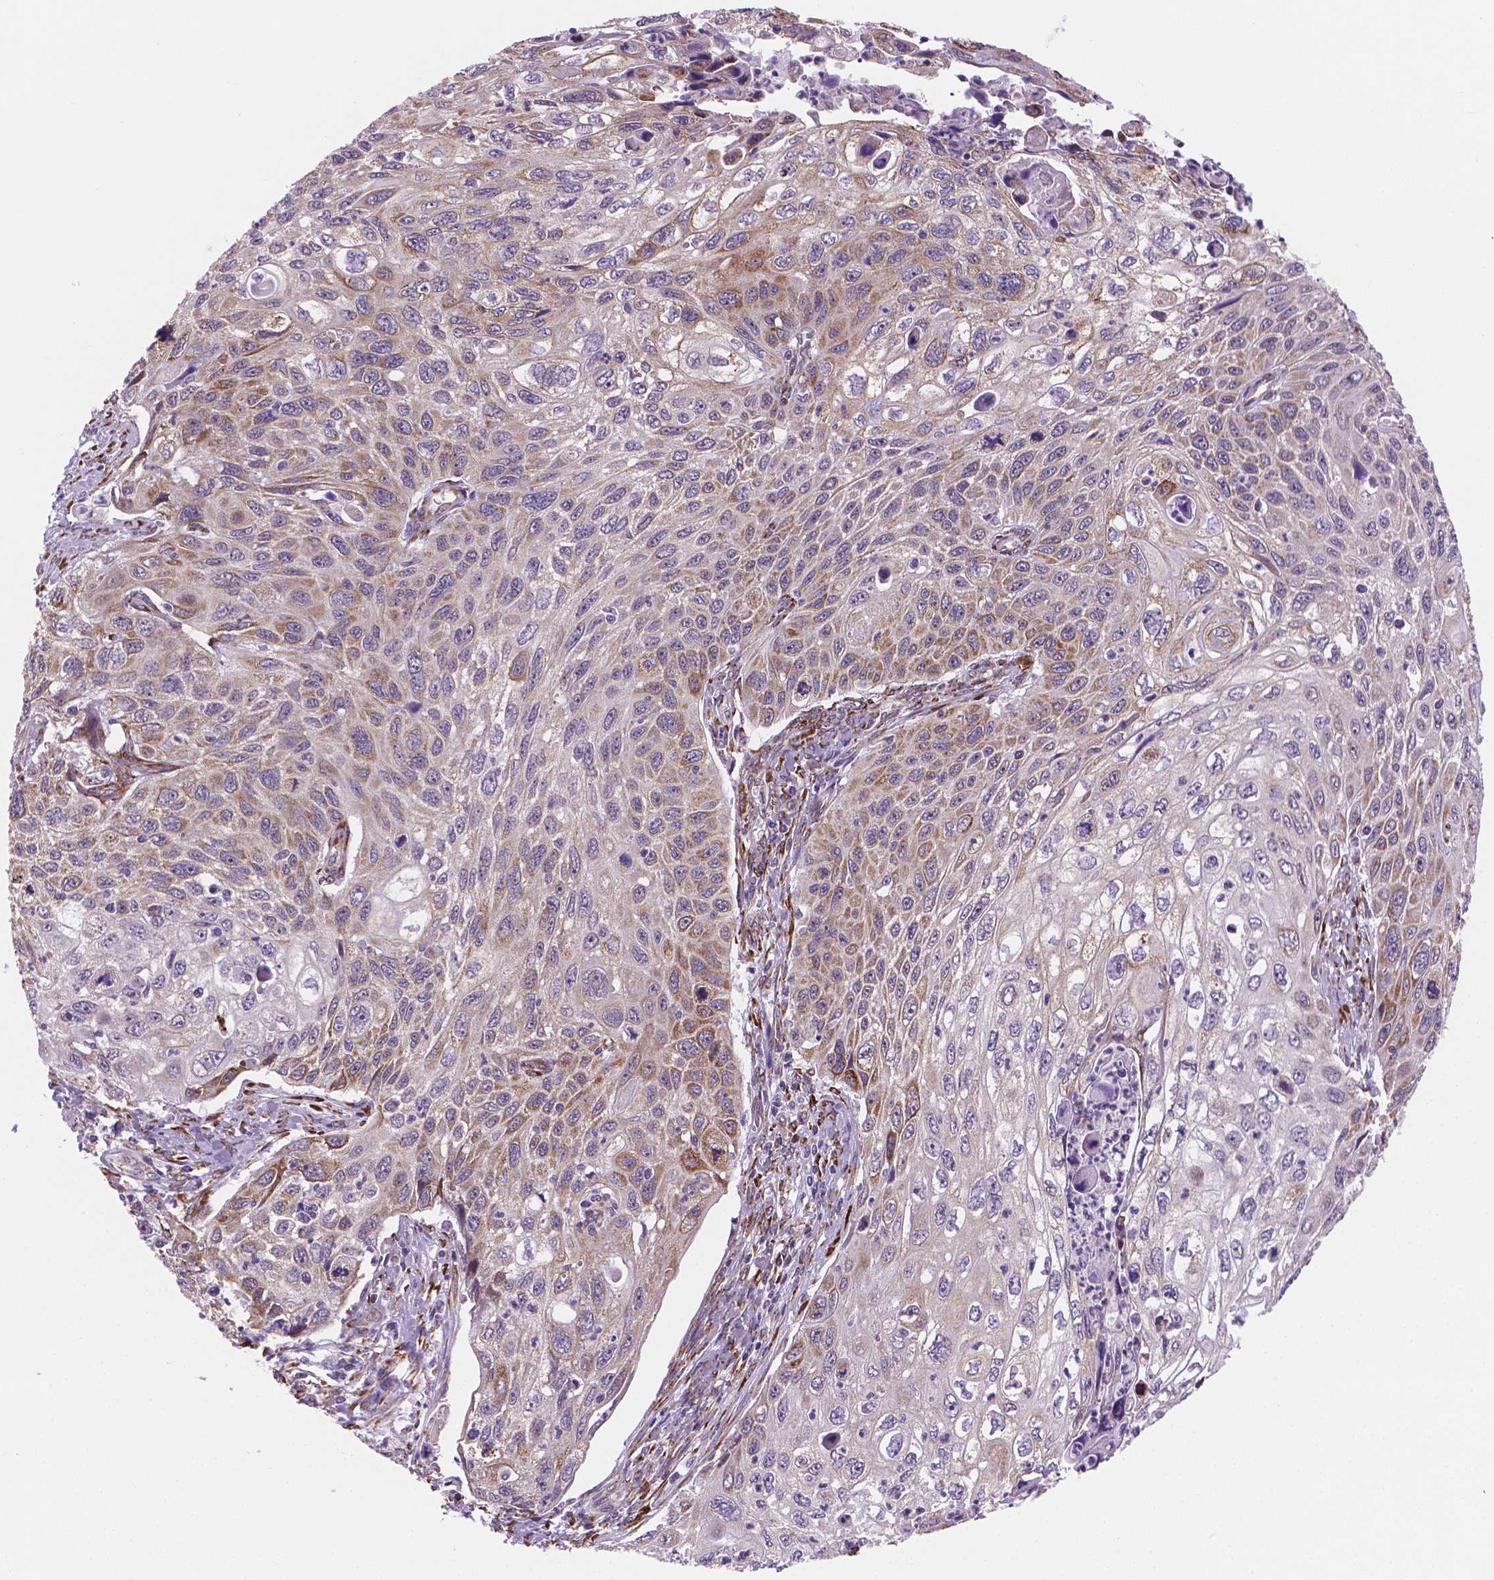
{"staining": {"intensity": "moderate", "quantity": "<25%", "location": "cytoplasmic/membranous"}, "tissue": "cervical cancer", "cell_type": "Tumor cells", "image_type": "cancer", "snomed": [{"axis": "morphology", "description": "Squamous cell carcinoma, NOS"}, {"axis": "topography", "description": "Cervix"}], "caption": "Protein analysis of cervical squamous cell carcinoma tissue exhibits moderate cytoplasmic/membranous staining in approximately <25% of tumor cells.", "gene": "FNIP1", "patient": {"sex": "female", "age": 70}}